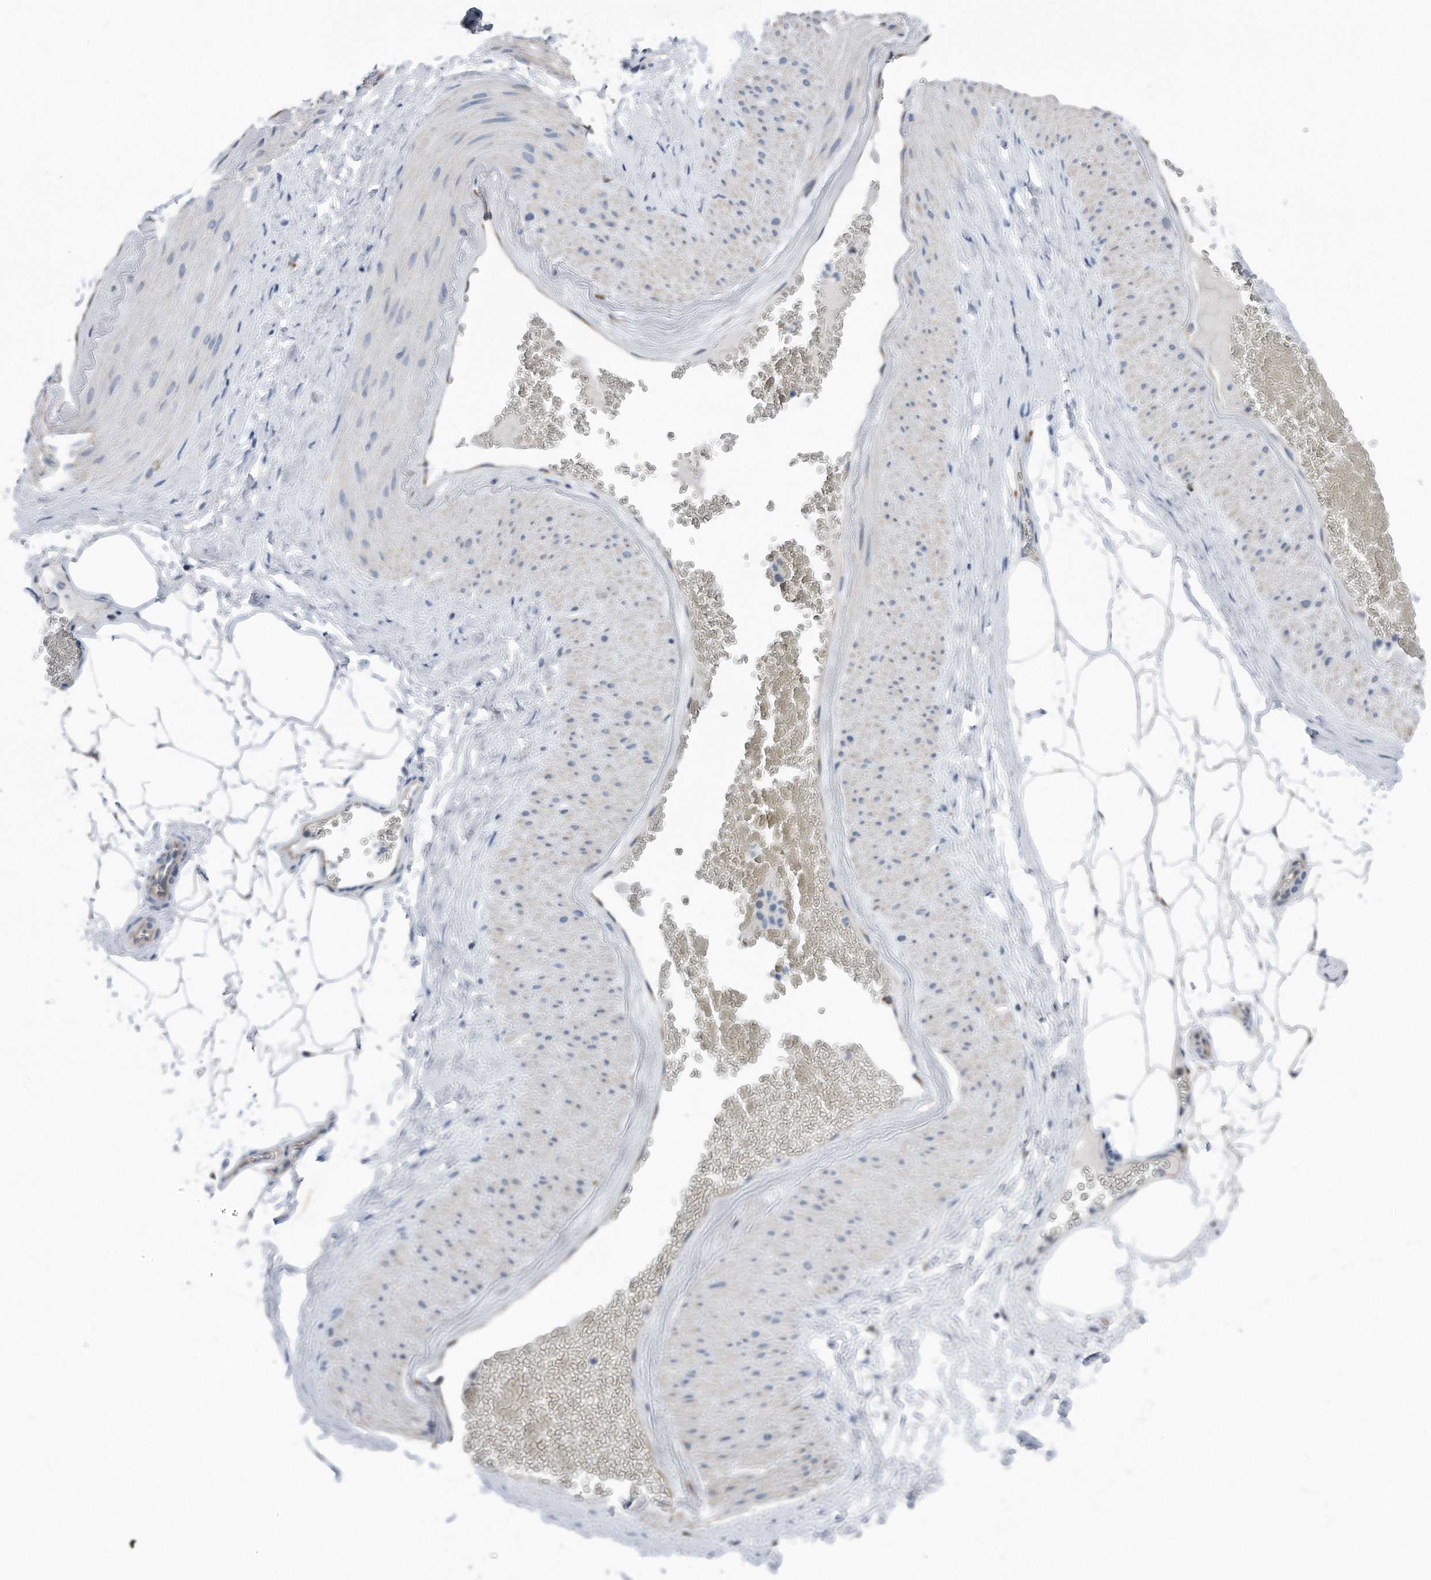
{"staining": {"intensity": "negative", "quantity": "none", "location": "none"}, "tissue": "adipose tissue", "cell_type": "Adipocytes", "image_type": "normal", "snomed": [{"axis": "morphology", "description": "Normal tissue, NOS"}, {"axis": "morphology", "description": "Adenocarcinoma, Low grade"}, {"axis": "topography", "description": "Prostate"}, {"axis": "topography", "description": "Peripheral nerve tissue"}], "caption": "Unremarkable adipose tissue was stained to show a protein in brown. There is no significant staining in adipocytes. (Immunohistochemistry, brightfield microscopy, high magnification).", "gene": "ZNF772", "patient": {"sex": "male", "age": 63}}